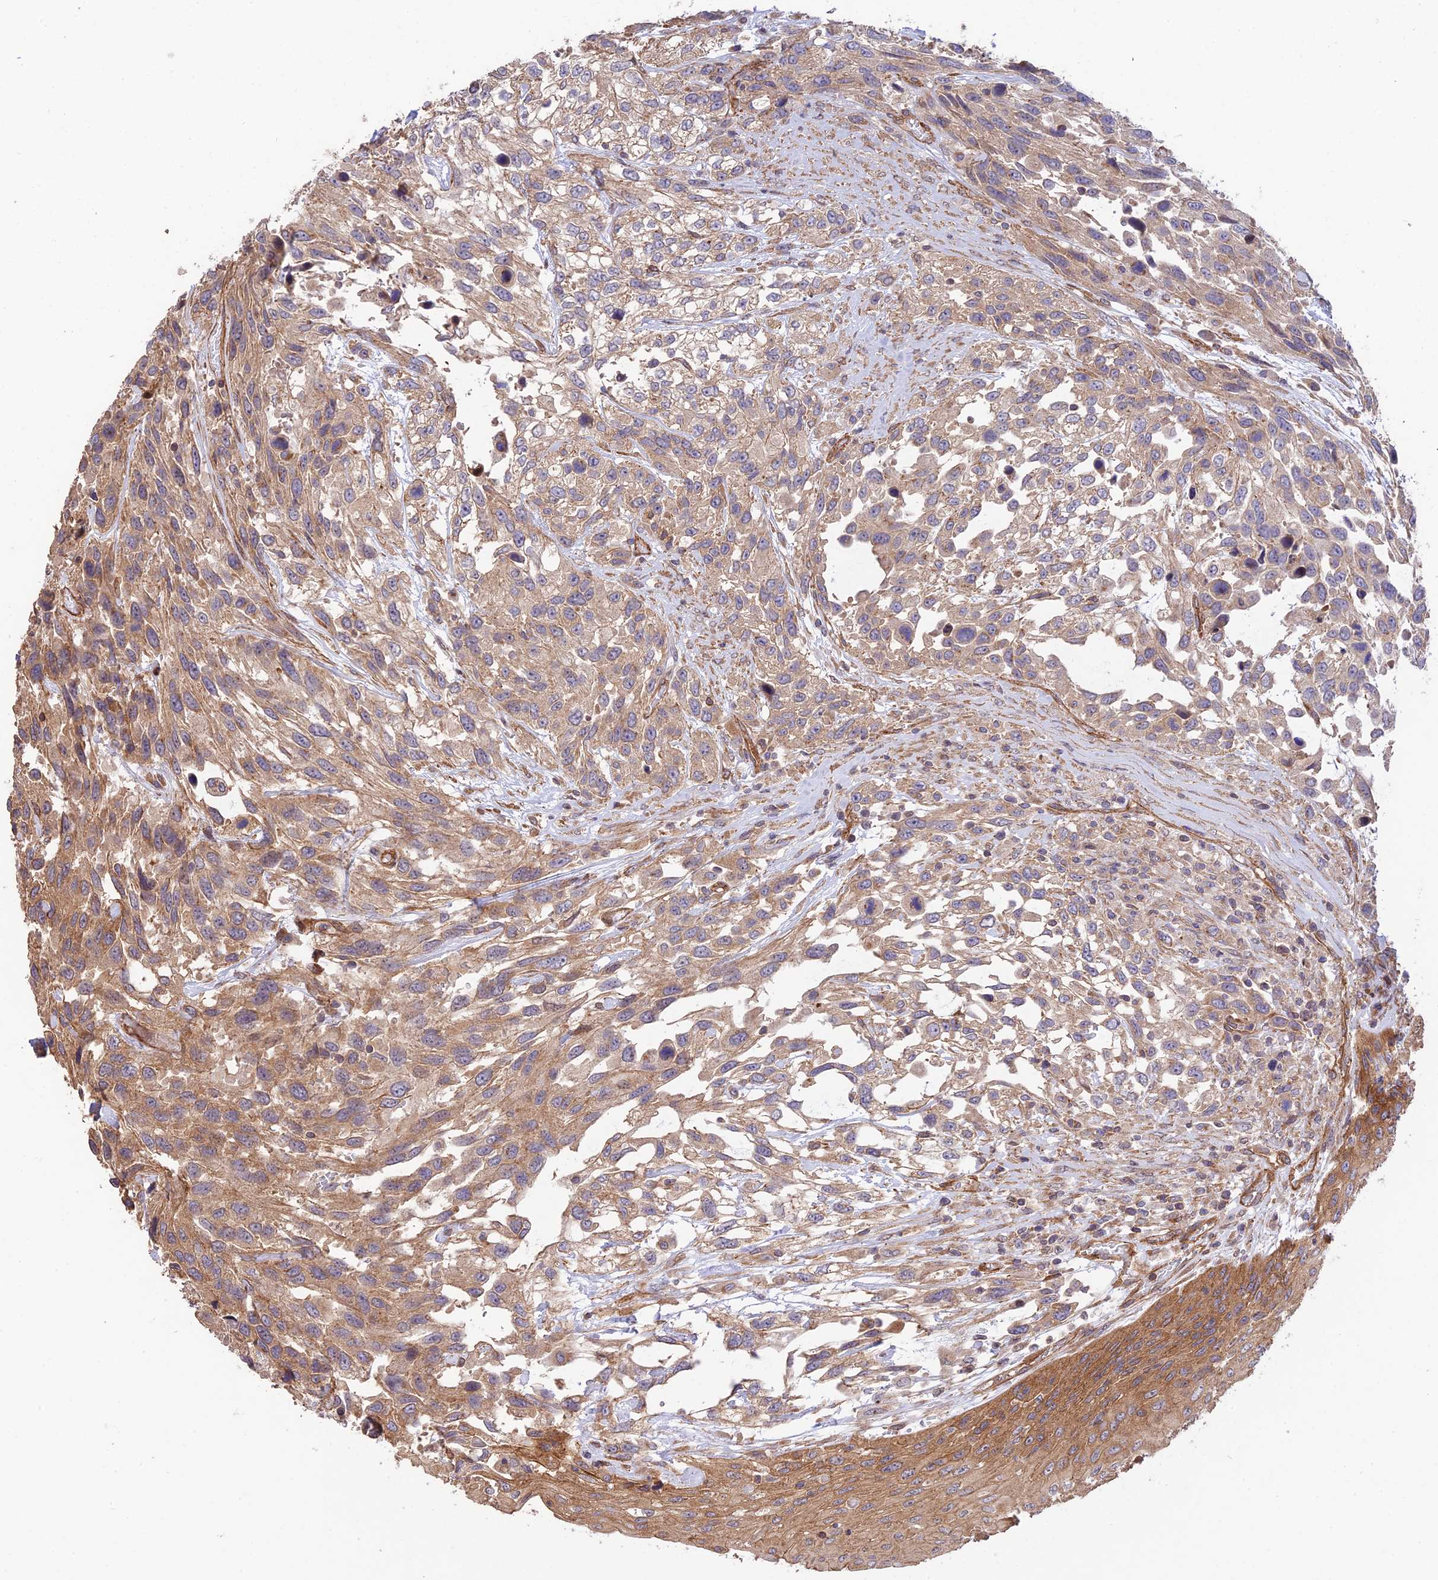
{"staining": {"intensity": "weak", "quantity": "25%-75%", "location": "cytoplasmic/membranous"}, "tissue": "urothelial cancer", "cell_type": "Tumor cells", "image_type": "cancer", "snomed": [{"axis": "morphology", "description": "Urothelial carcinoma, High grade"}, {"axis": "topography", "description": "Urinary bladder"}], "caption": "Weak cytoplasmic/membranous positivity for a protein is present in approximately 25%-75% of tumor cells of urothelial cancer using immunohistochemistry.", "gene": "HOMER2", "patient": {"sex": "female", "age": 70}}